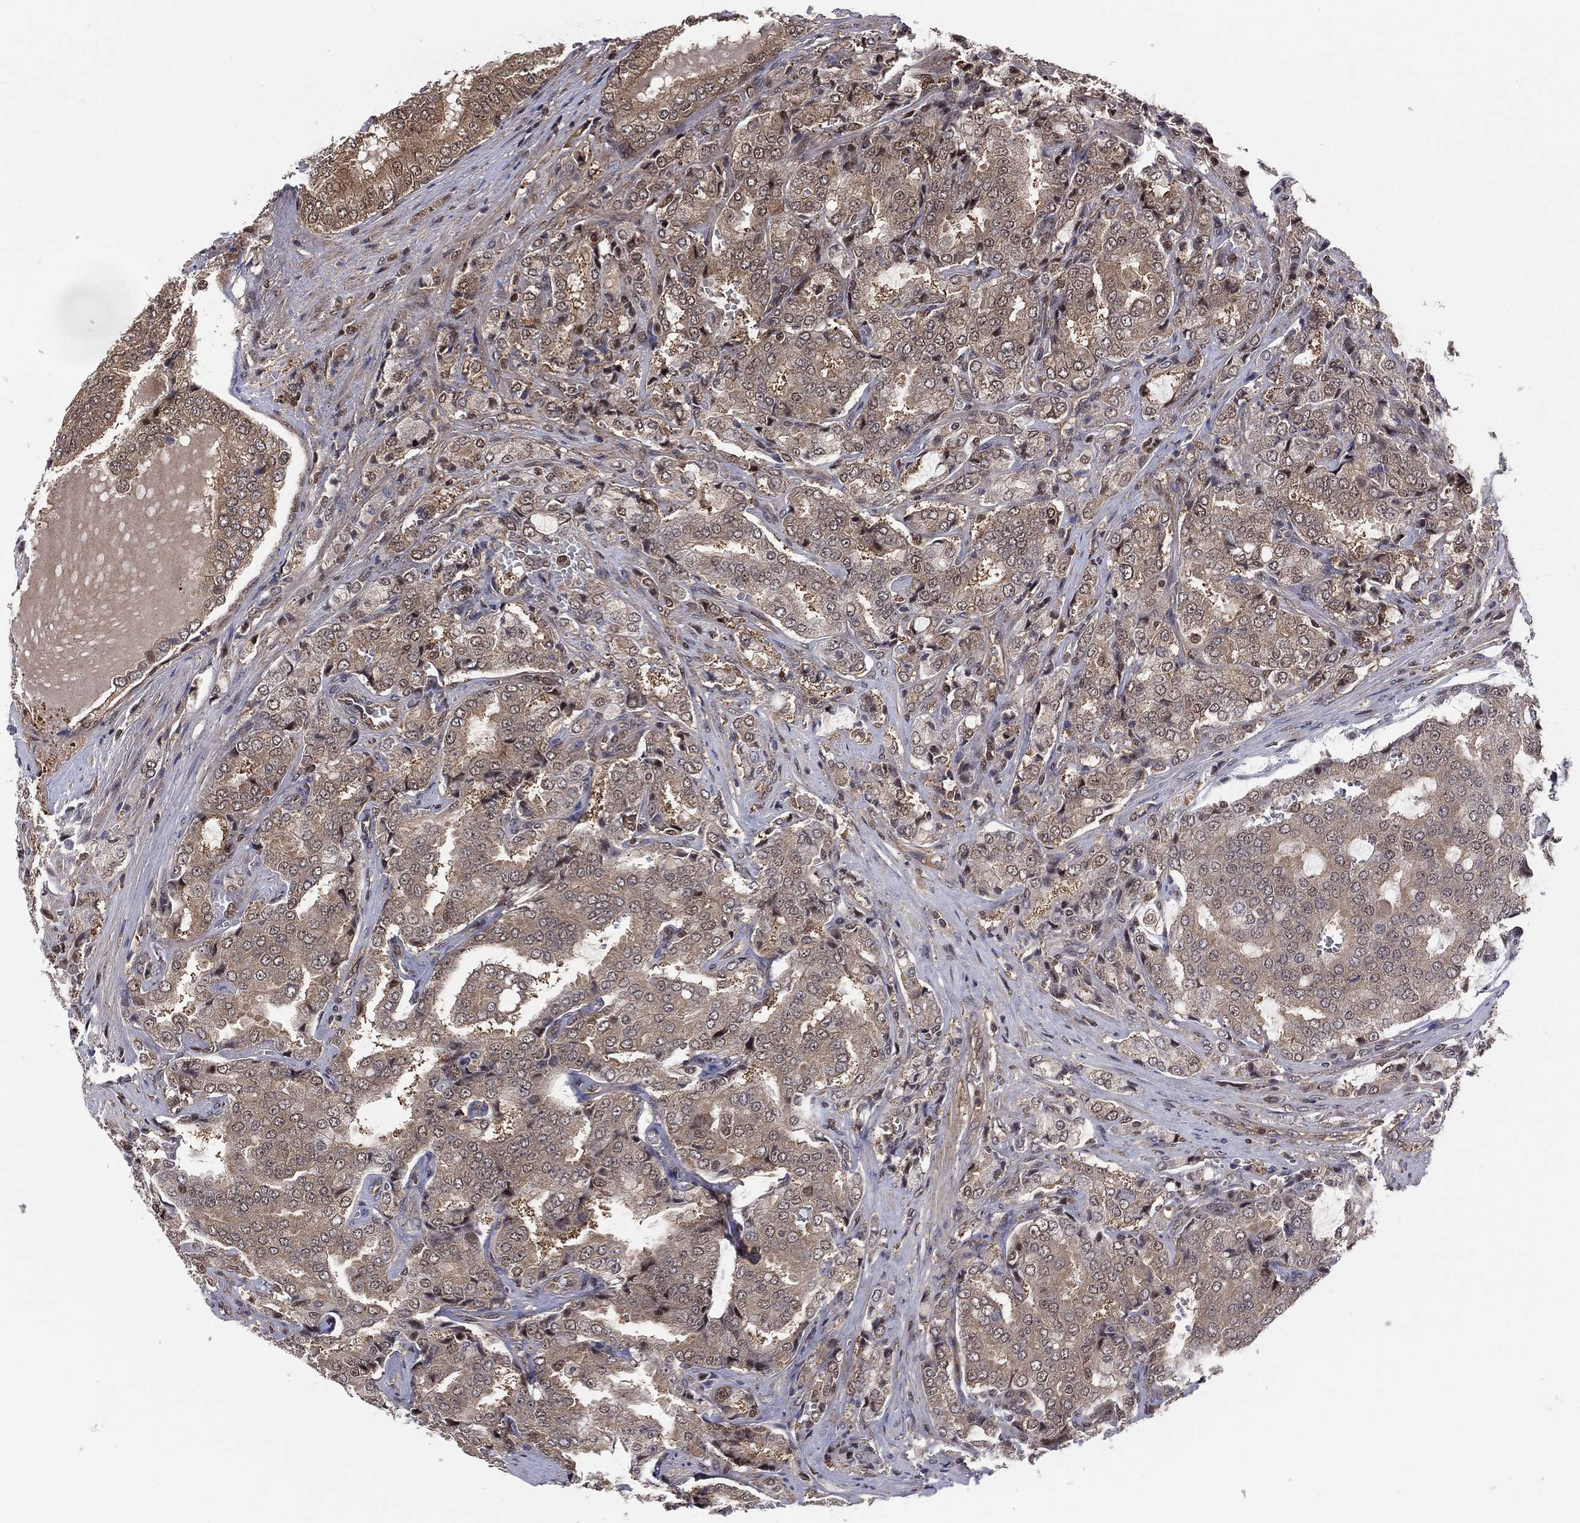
{"staining": {"intensity": "moderate", "quantity": "<25%", "location": "cytoplasmic/membranous"}, "tissue": "prostate cancer", "cell_type": "Tumor cells", "image_type": "cancer", "snomed": [{"axis": "morphology", "description": "Adenocarcinoma, NOS"}, {"axis": "topography", "description": "Prostate"}], "caption": "Immunohistochemistry photomicrograph of prostate cancer (adenocarcinoma) stained for a protein (brown), which shows low levels of moderate cytoplasmic/membranous expression in about <25% of tumor cells.", "gene": "ICOSLG", "patient": {"sex": "male", "age": 65}}